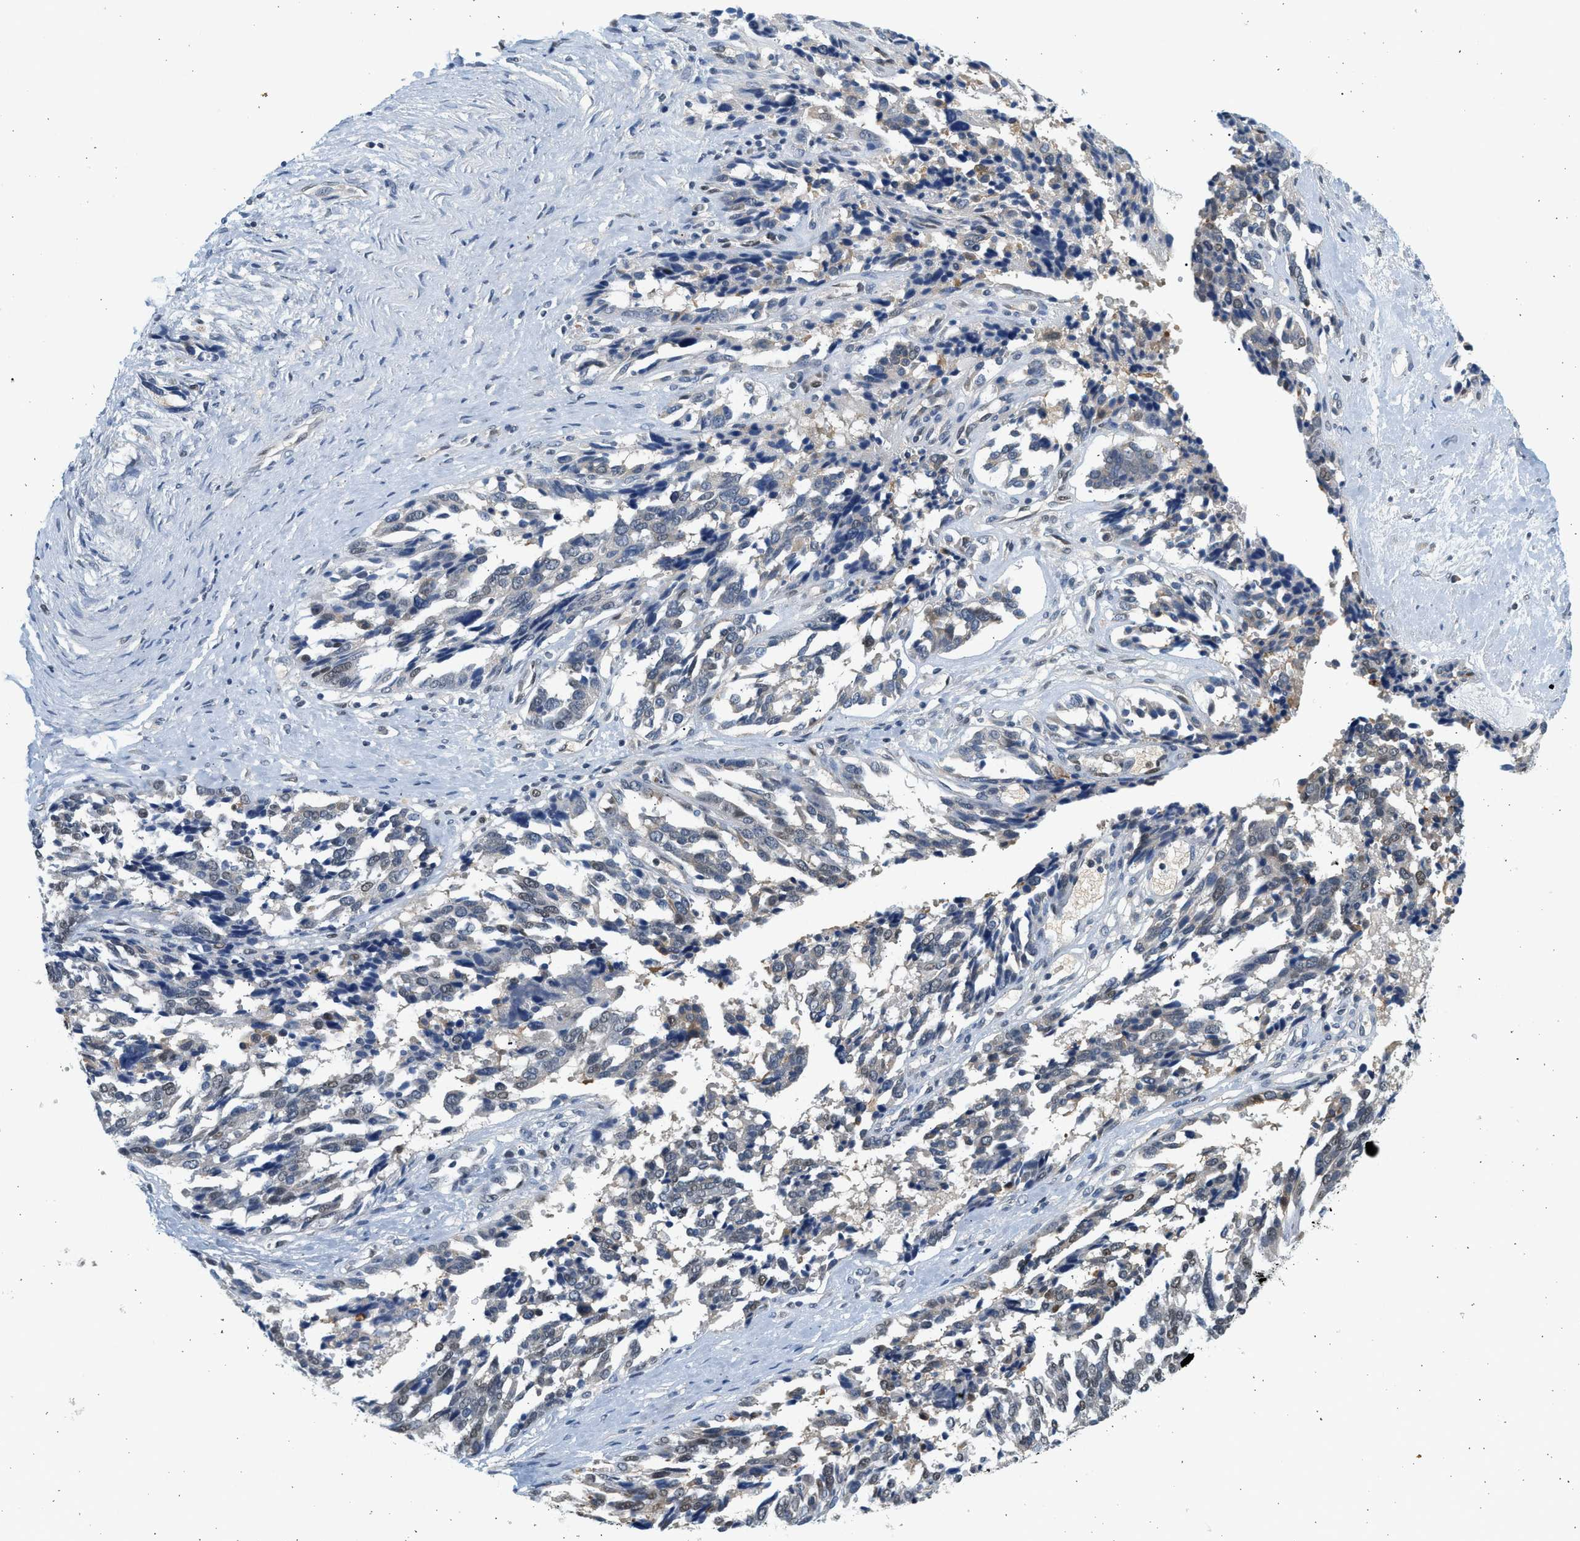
{"staining": {"intensity": "weak", "quantity": "<25%", "location": "nuclear"}, "tissue": "ovarian cancer", "cell_type": "Tumor cells", "image_type": "cancer", "snomed": [{"axis": "morphology", "description": "Cystadenocarcinoma, serous, NOS"}, {"axis": "topography", "description": "Ovary"}], "caption": "The IHC micrograph has no significant positivity in tumor cells of ovarian serous cystadenocarcinoma tissue.", "gene": "HIPK1", "patient": {"sex": "female", "age": 44}}